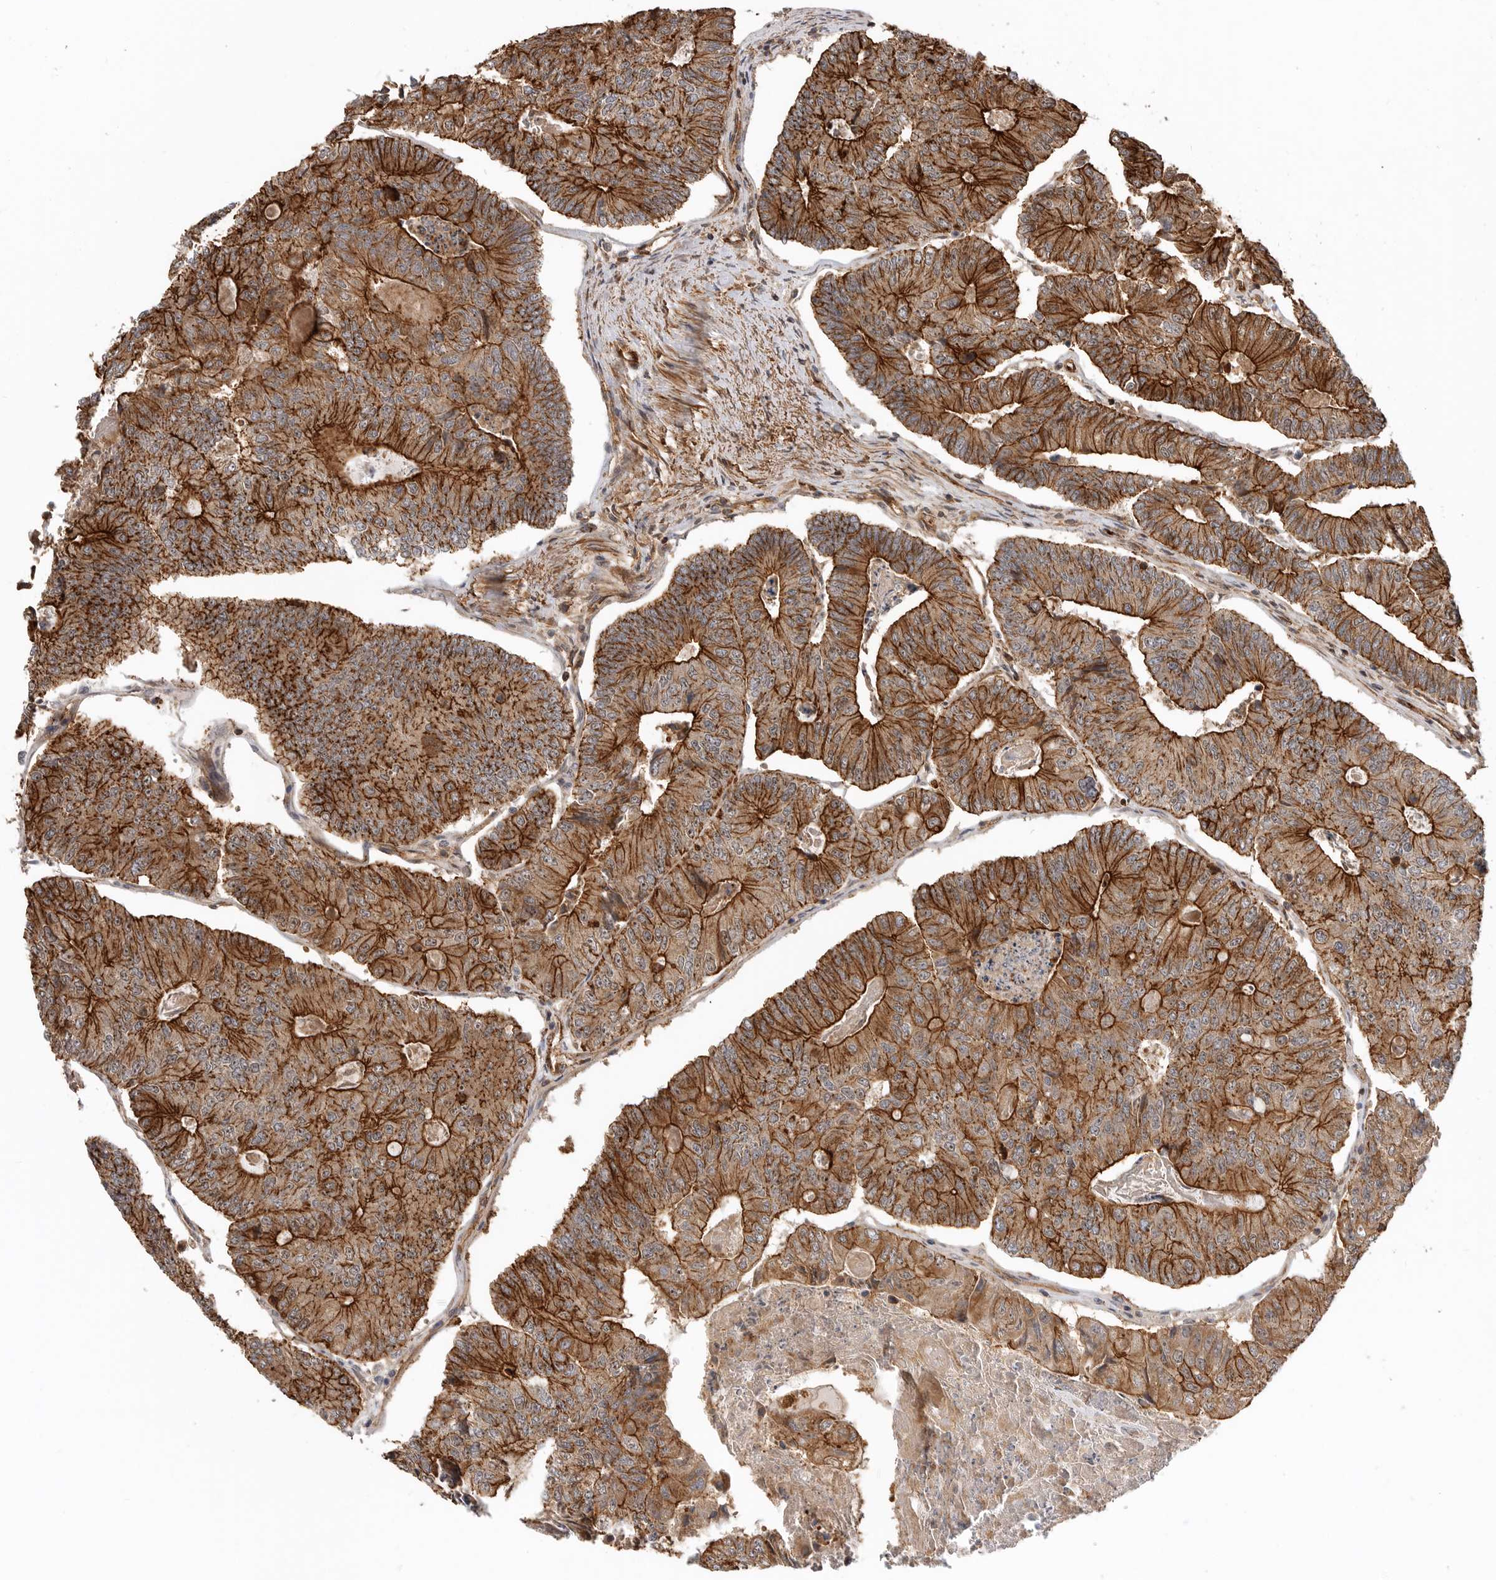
{"staining": {"intensity": "strong", "quantity": ">75%", "location": "cytoplasmic/membranous"}, "tissue": "colorectal cancer", "cell_type": "Tumor cells", "image_type": "cancer", "snomed": [{"axis": "morphology", "description": "Adenocarcinoma, NOS"}, {"axis": "topography", "description": "Colon"}], "caption": "An immunohistochemistry (IHC) image of neoplastic tissue is shown. Protein staining in brown shows strong cytoplasmic/membranous positivity in colorectal cancer (adenocarcinoma) within tumor cells.", "gene": "GPATCH2", "patient": {"sex": "female", "age": 67}}